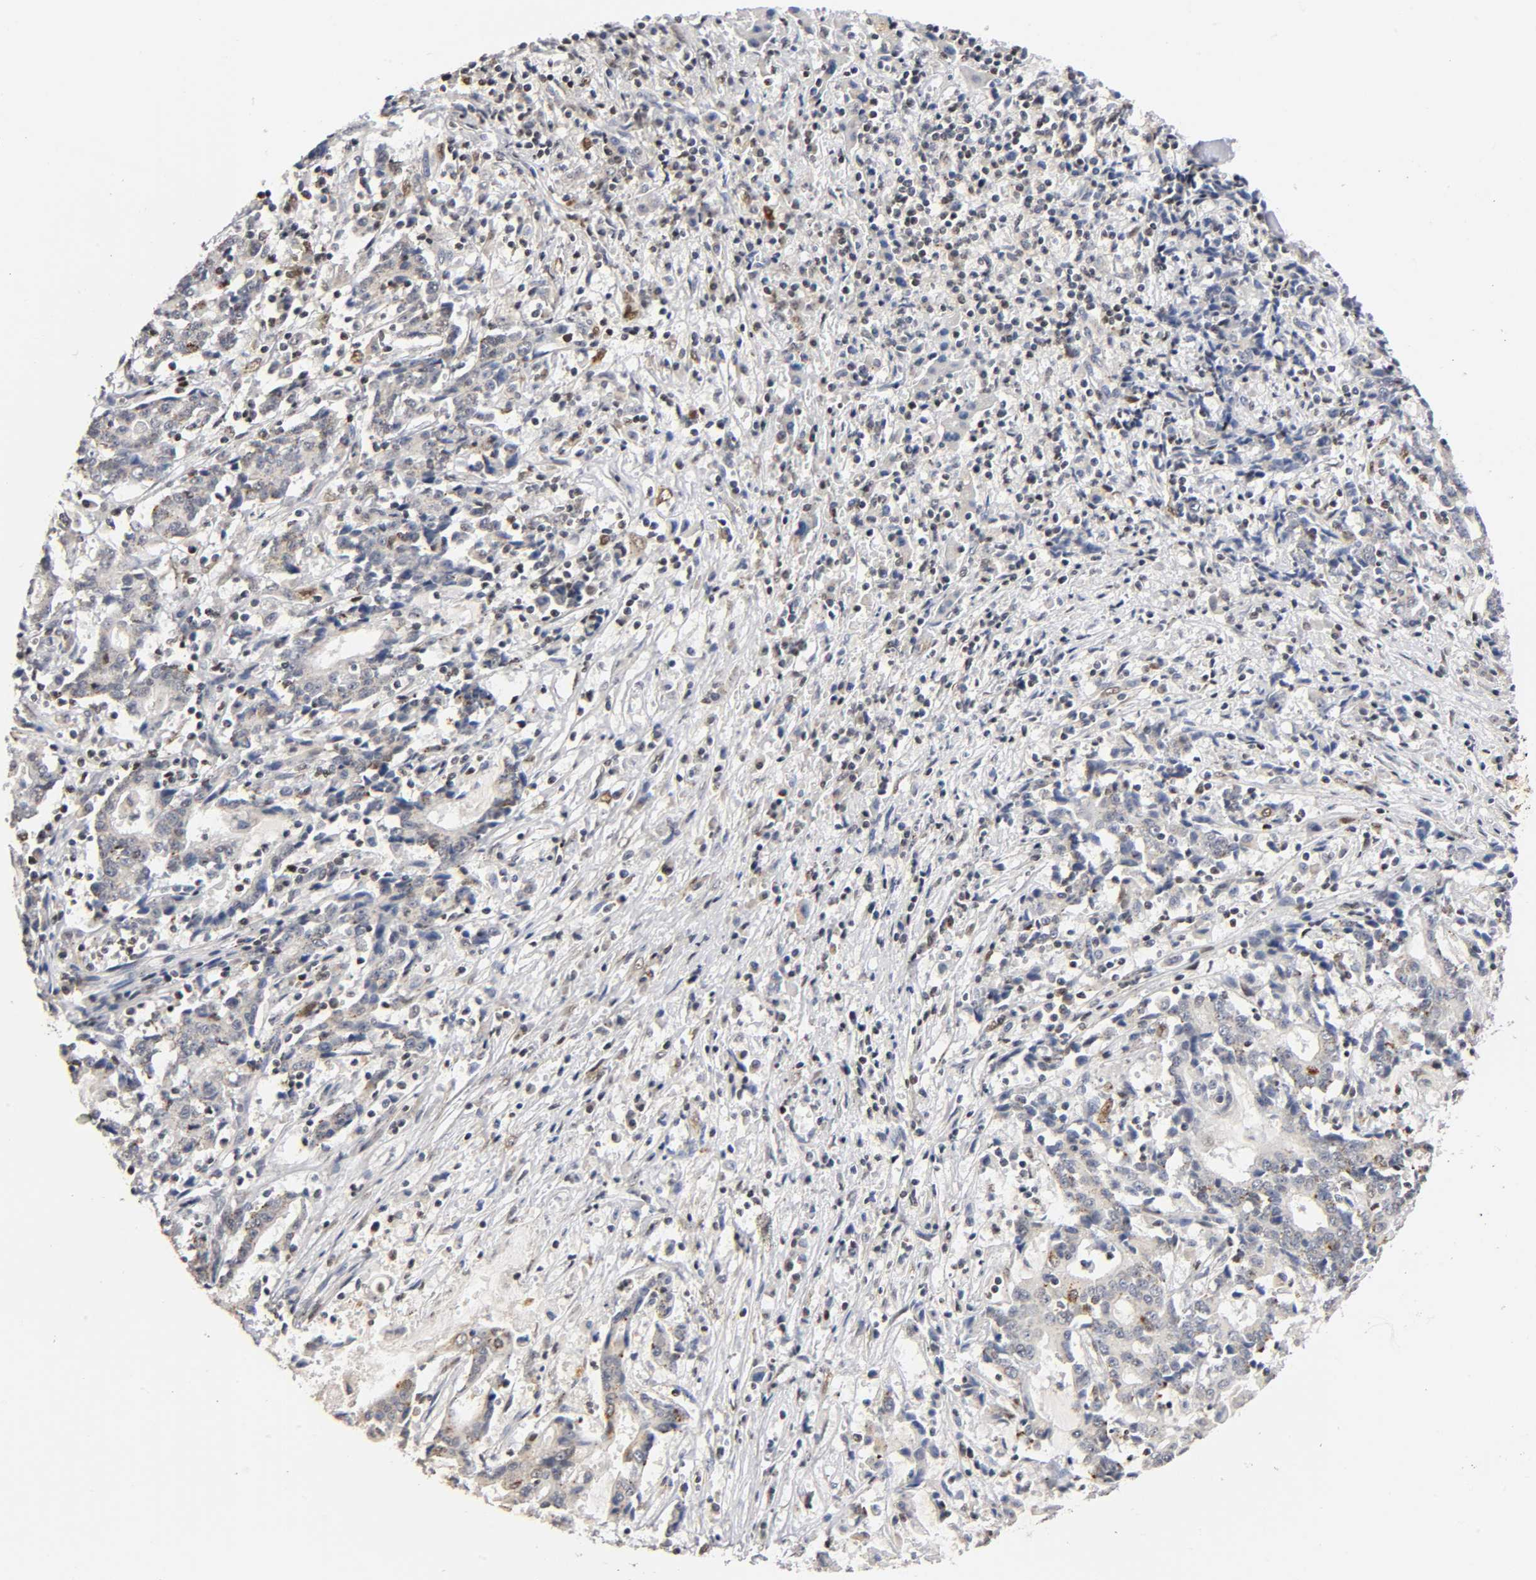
{"staining": {"intensity": "weak", "quantity": "25%-75%", "location": "cytoplasmic/membranous"}, "tissue": "liver cancer", "cell_type": "Tumor cells", "image_type": "cancer", "snomed": [{"axis": "morphology", "description": "Cholangiocarcinoma"}, {"axis": "topography", "description": "Liver"}], "caption": "The image demonstrates immunohistochemical staining of cholangiocarcinoma (liver). There is weak cytoplasmic/membranous expression is seen in approximately 25%-75% of tumor cells.", "gene": "RUNX1", "patient": {"sex": "male", "age": 57}}